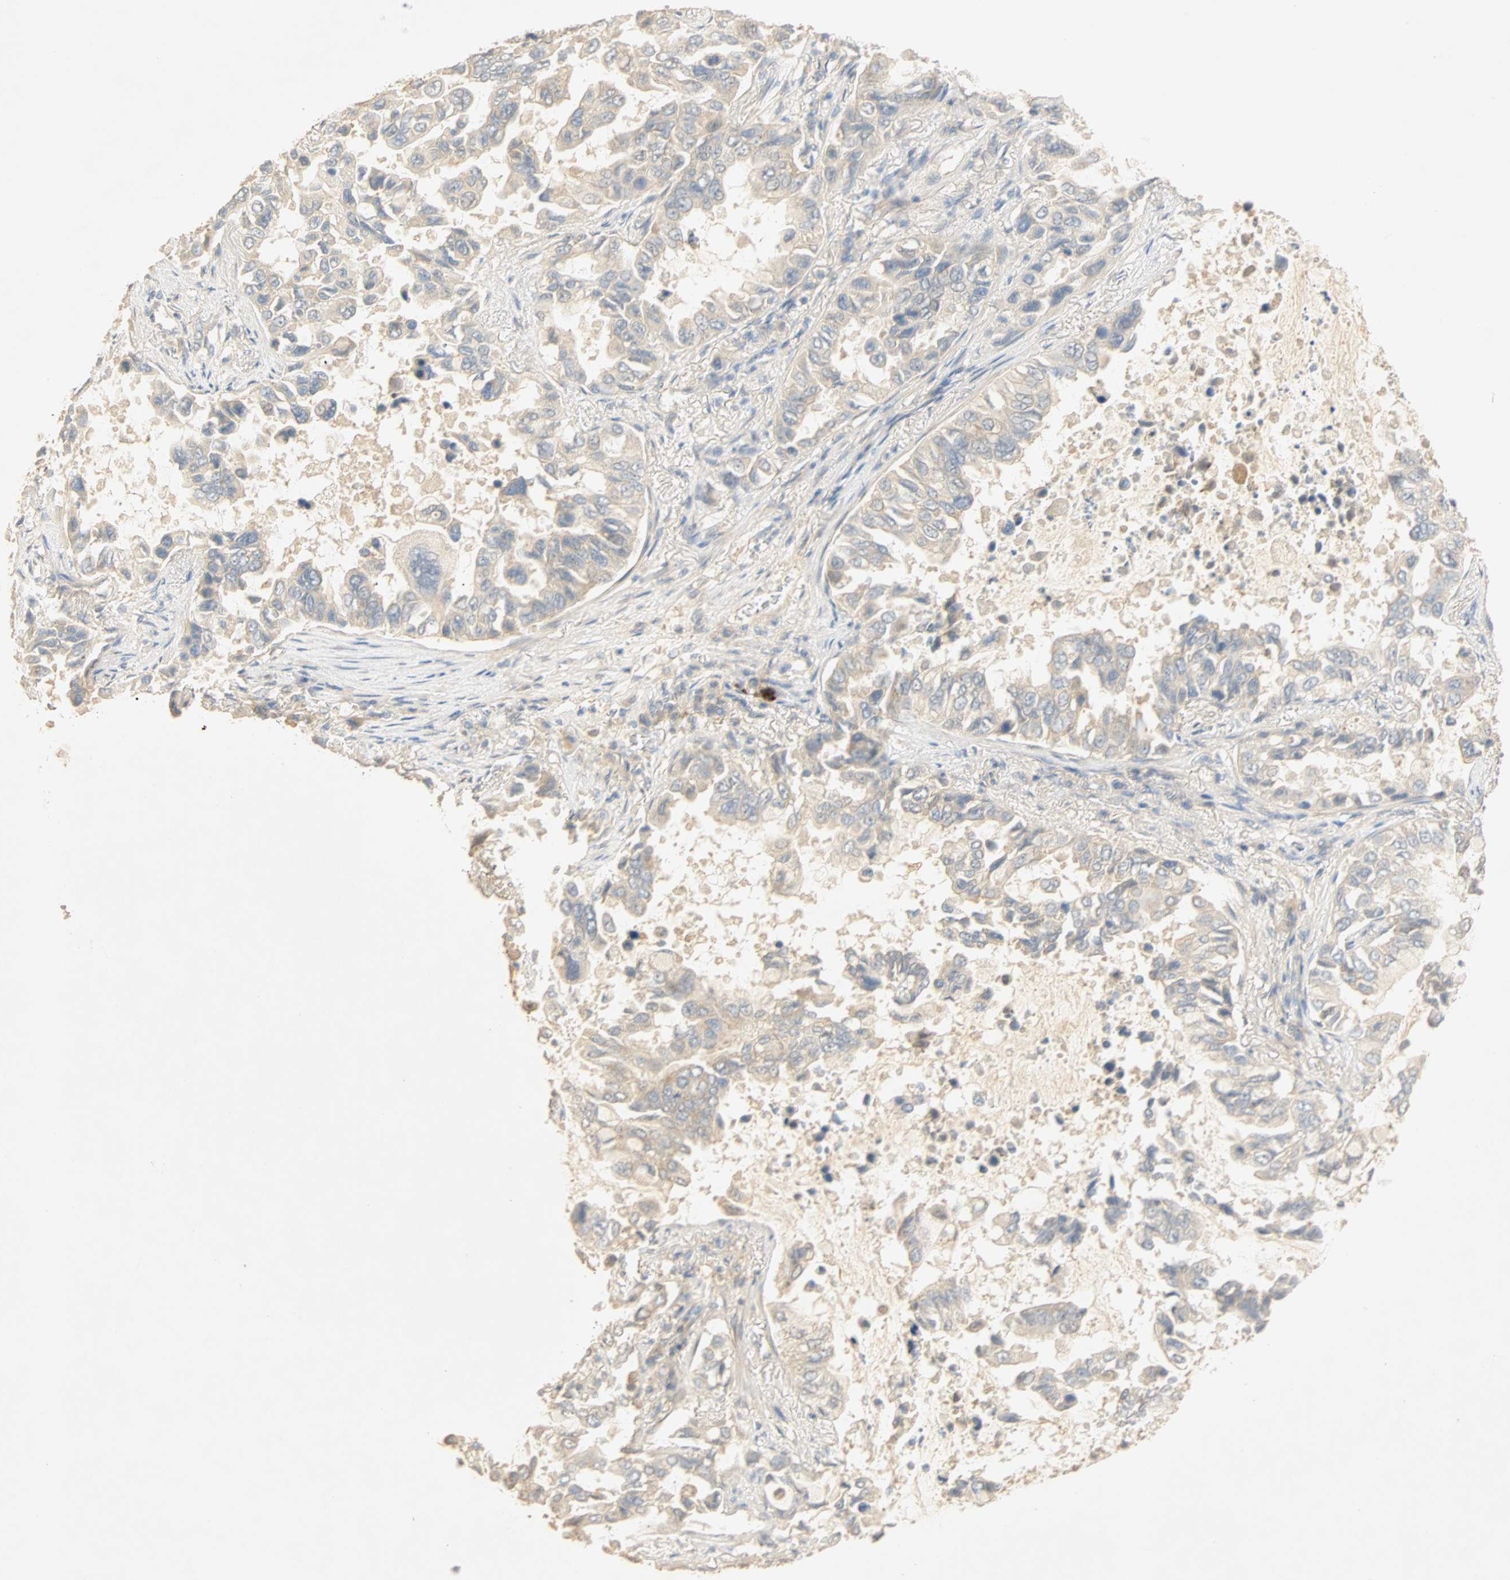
{"staining": {"intensity": "weak", "quantity": "<25%", "location": "cytoplasmic/membranous"}, "tissue": "lung cancer", "cell_type": "Tumor cells", "image_type": "cancer", "snomed": [{"axis": "morphology", "description": "Adenocarcinoma, NOS"}, {"axis": "topography", "description": "Lung"}], "caption": "IHC image of neoplastic tissue: human lung cancer (adenocarcinoma) stained with DAB (3,3'-diaminobenzidine) displays no significant protein expression in tumor cells. (Stains: DAB immunohistochemistry (IHC) with hematoxylin counter stain, Microscopy: brightfield microscopy at high magnification).", "gene": "SELENBP1", "patient": {"sex": "male", "age": 64}}